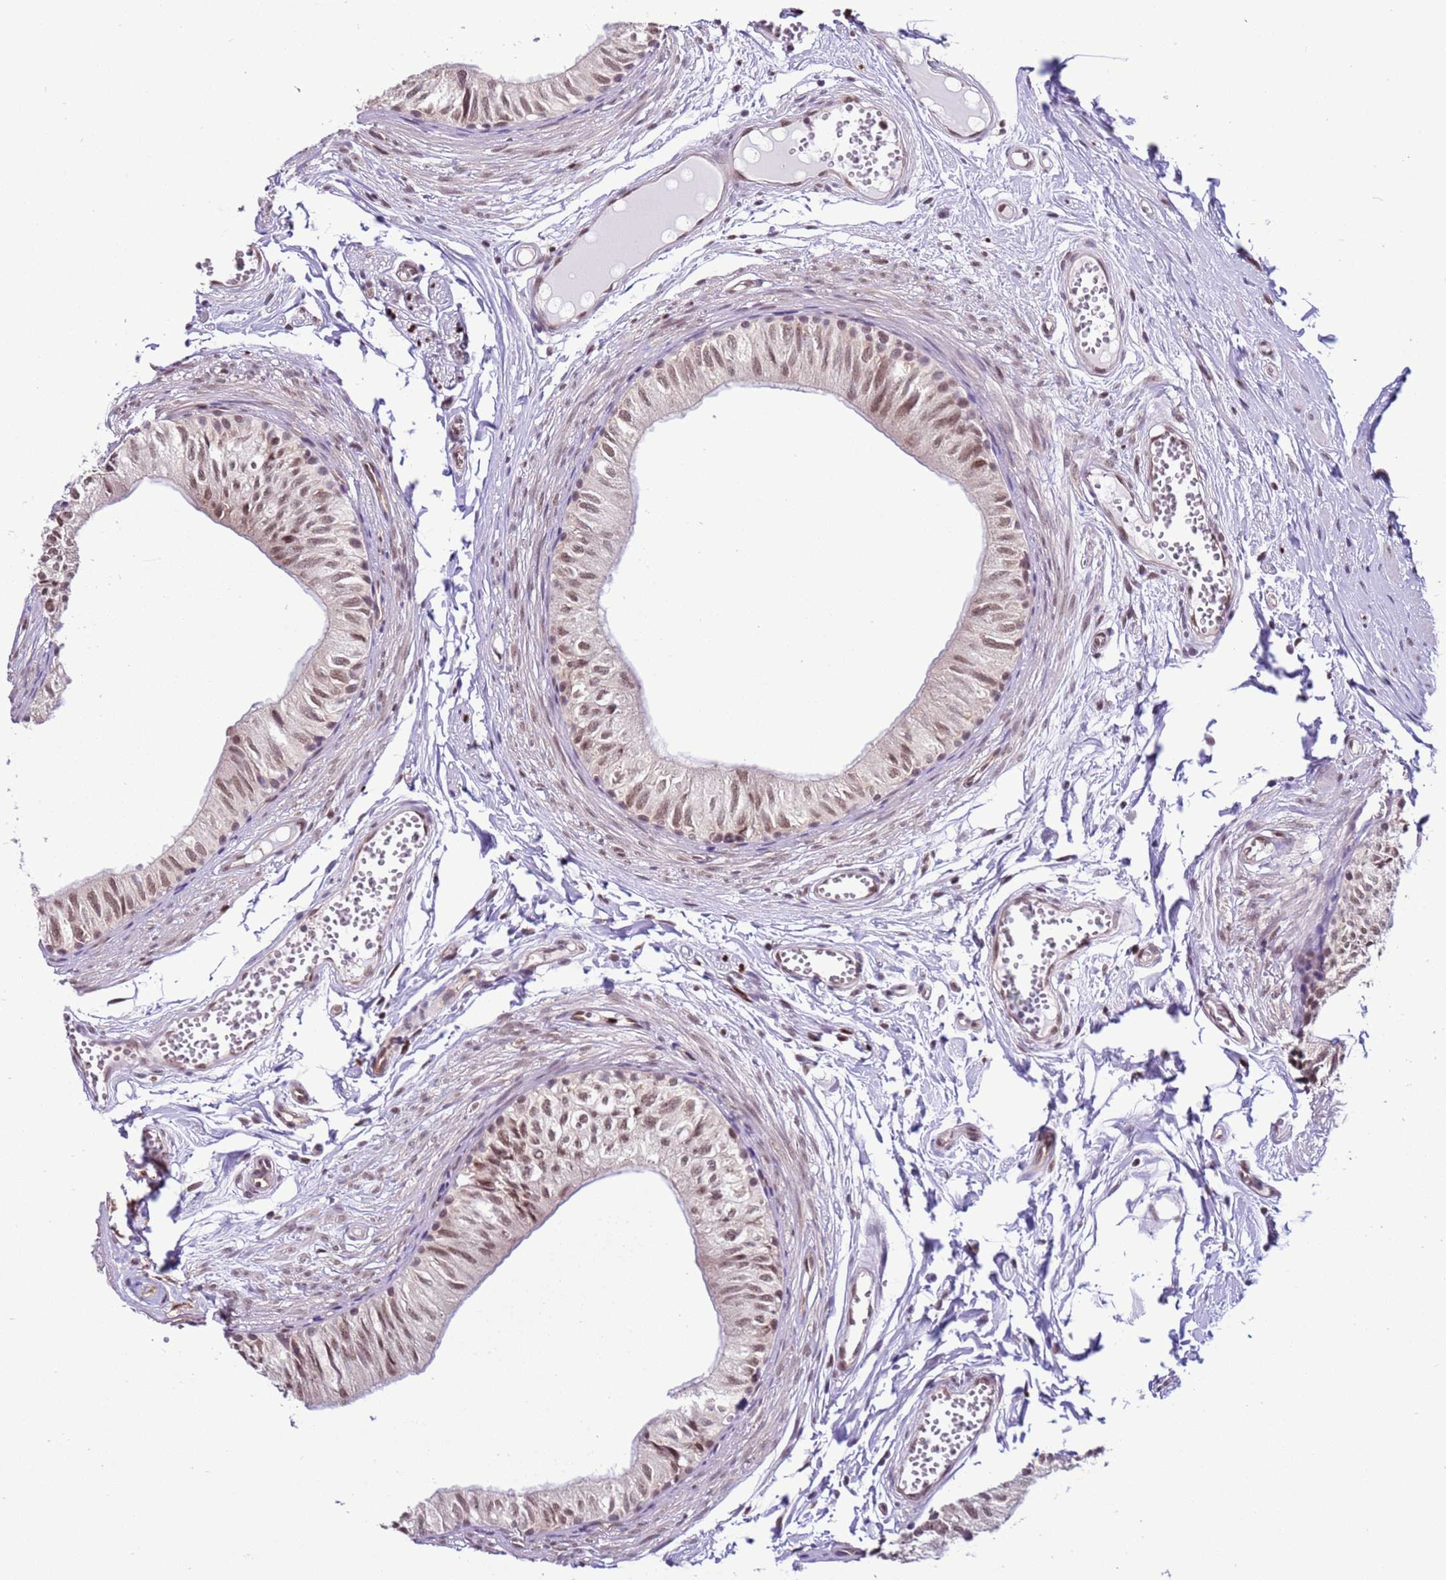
{"staining": {"intensity": "moderate", "quantity": ">75%", "location": "nuclear"}, "tissue": "epididymis", "cell_type": "Glandular cells", "image_type": "normal", "snomed": [{"axis": "morphology", "description": "Normal tissue, NOS"}, {"axis": "topography", "description": "Epididymis"}], "caption": "Immunohistochemical staining of unremarkable epididymis displays medium levels of moderate nuclear staining in approximately >75% of glandular cells.", "gene": "PRPF6", "patient": {"sex": "male", "age": 37}}